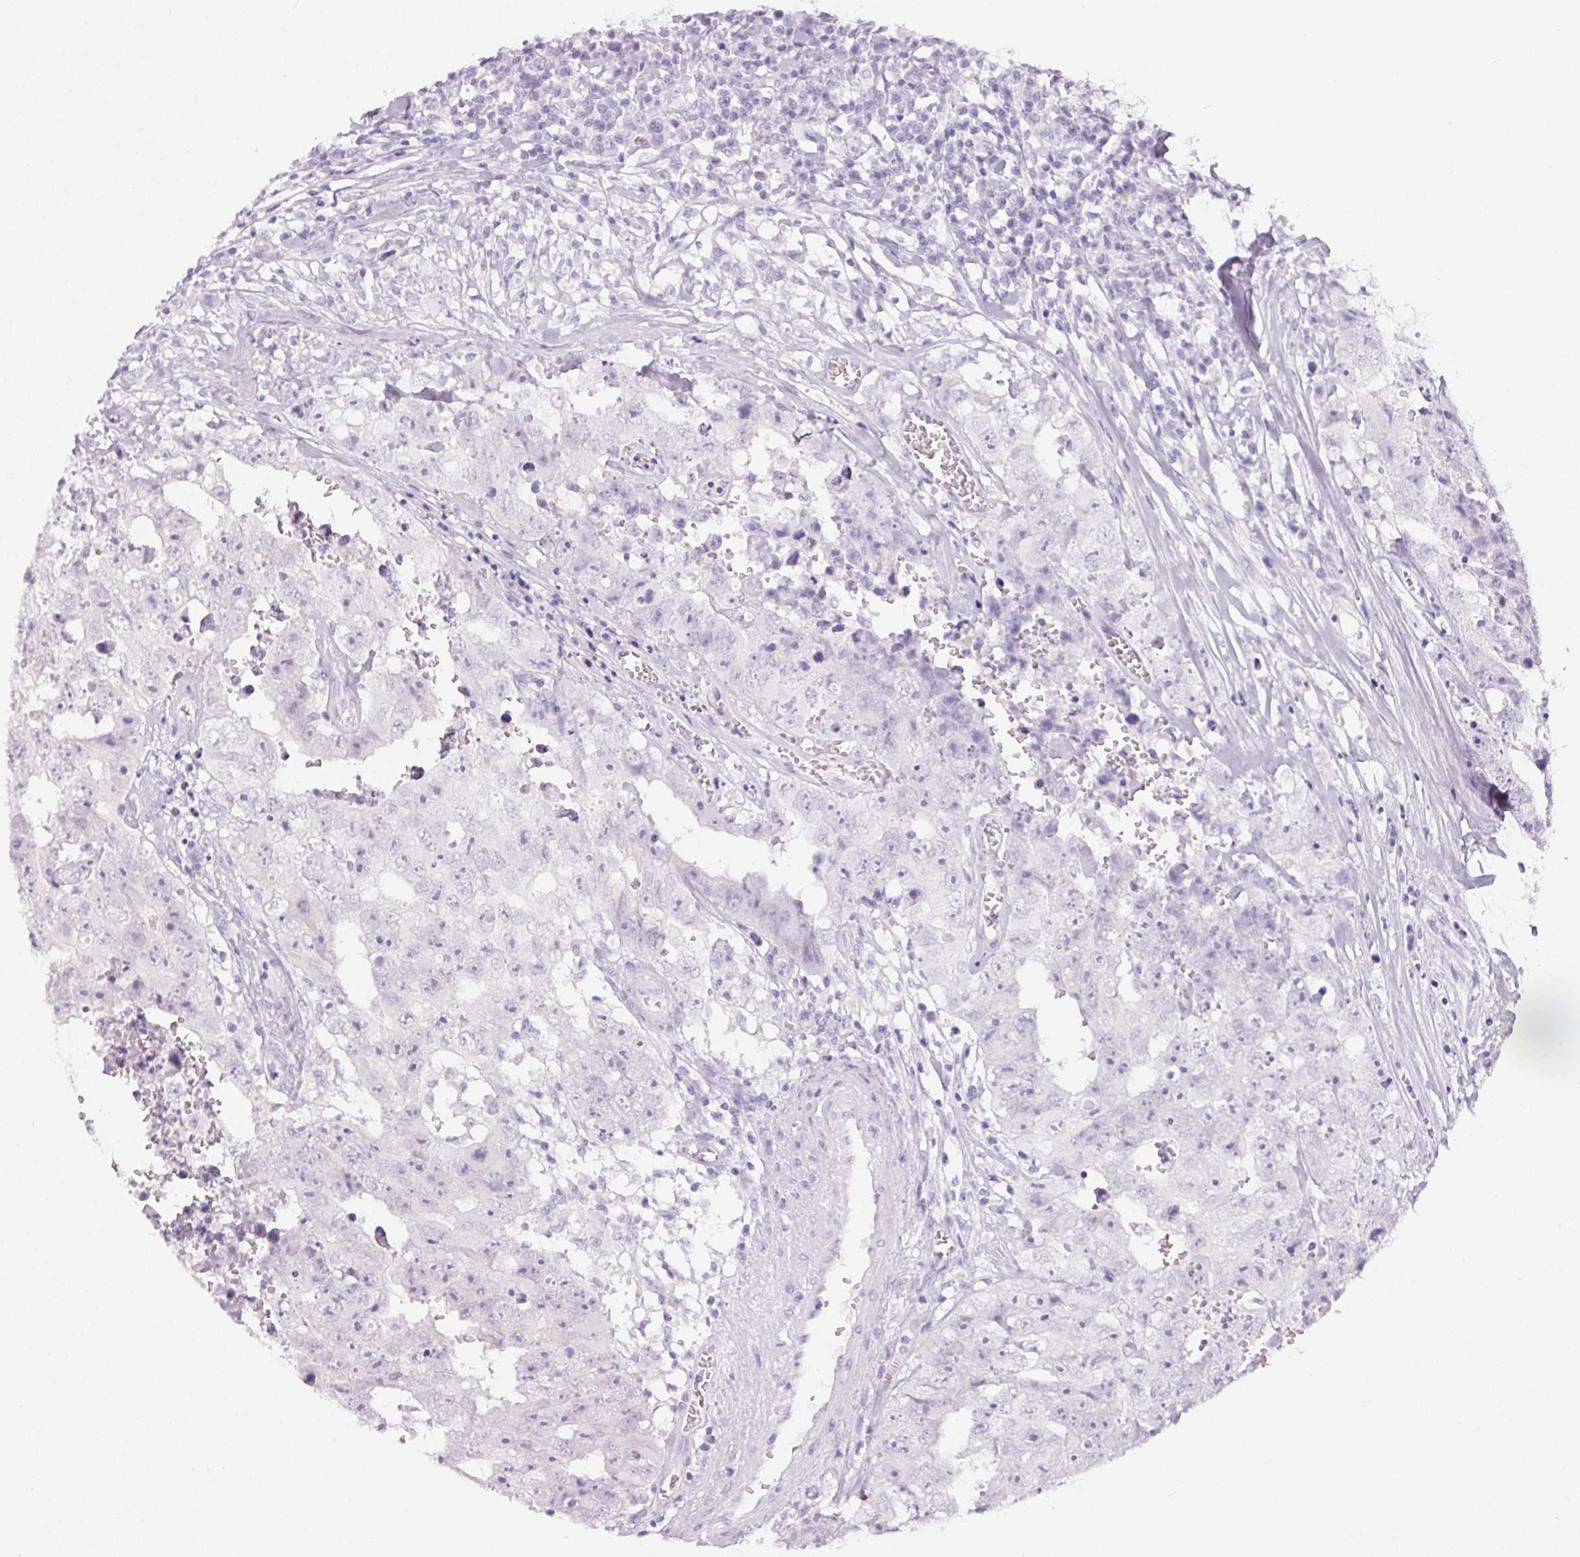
{"staining": {"intensity": "negative", "quantity": "none", "location": "none"}, "tissue": "testis cancer", "cell_type": "Tumor cells", "image_type": "cancer", "snomed": [{"axis": "morphology", "description": "Carcinoma, Embryonal, NOS"}, {"axis": "topography", "description": "Testis"}], "caption": "This is a photomicrograph of immunohistochemistry staining of embryonal carcinoma (testis), which shows no expression in tumor cells. (DAB (3,3'-diaminobenzidine) IHC visualized using brightfield microscopy, high magnification).", "gene": "CADPS", "patient": {"sex": "male", "age": 36}}